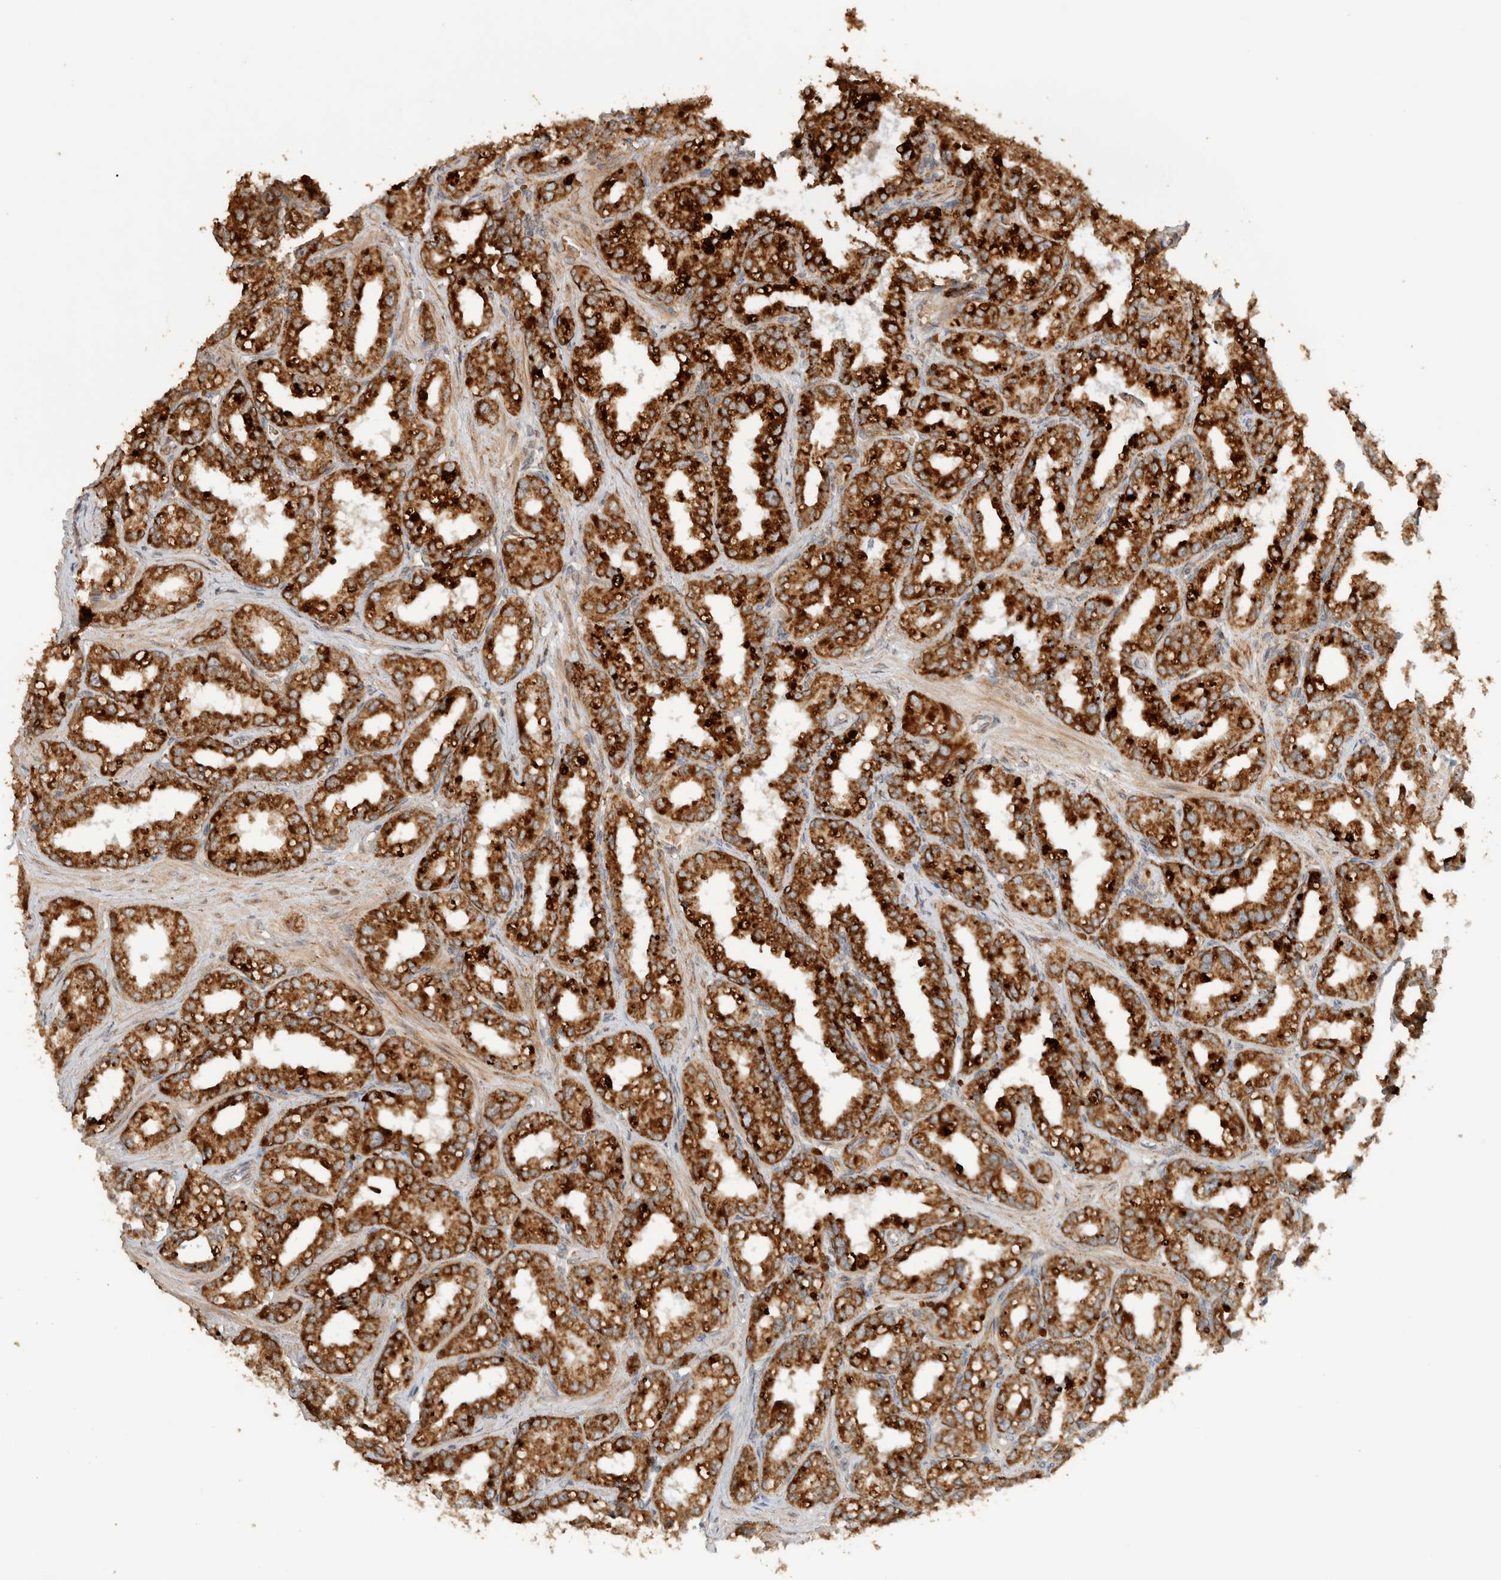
{"staining": {"intensity": "strong", "quantity": ">75%", "location": "cytoplasmic/membranous"}, "tissue": "seminal vesicle", "cell_type": "Glandular cells", "image_type": "normal", "snomed": [{"axis": "morphology", "description": "Normal tissue, NOS"}, {"axis": "topography", "description": "Prostate"}, {"axis": "topography", "description": "Seminal veicle"}], "caption": "Seminal vesicle stained with immunohistochemistry (IHC) exhibits strong cytoplasmic/membranous positivity in approximately >75% of glandular cells. (DAB (3,3'-diaminobenzidine) IHC, brown staining for protein, blue staining for nuclei).", "gene": "EIF2B3", "patient": {"sex": "male", "age": 51}}